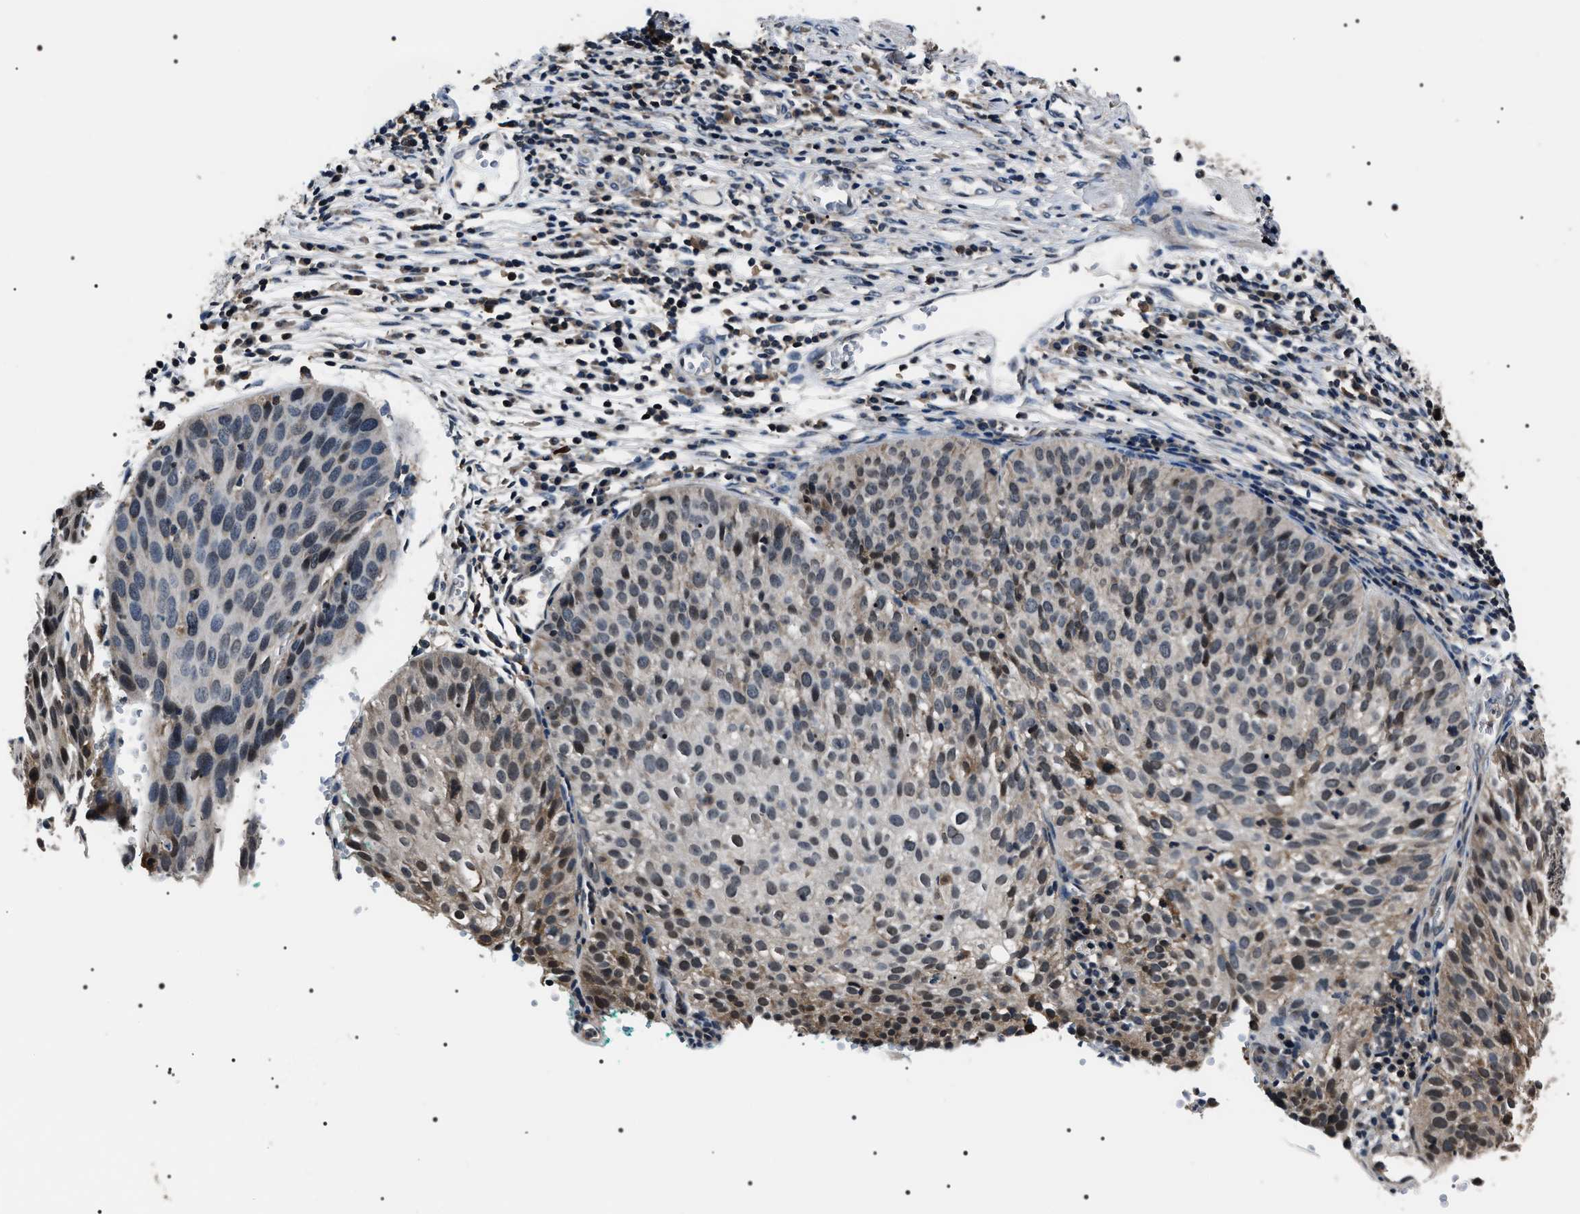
{"staining": {"intensity": "moderate", "quantity": "<25%", "location": "cytoplasmic/membranous,nuclear"}, "tissue": "cervical cancer", "cell_type": "Tumor cells", "image_type": "cancer", "snomed": [{"axis": "morphology", "description": "Squamous cell carcinoma, NOS"}, {"axis": "topography", "description": "Cervix"}], "caption": "A histopathology image showing moderate cytoplasmic/membranous and nuclear expression in about <25% of tumor cells in cervical squamous cell carcinoma, as visualized by brown immunohistochemical staining.", "gene": "SIPA1", "patient": {"sex": "female", "age": 38}}